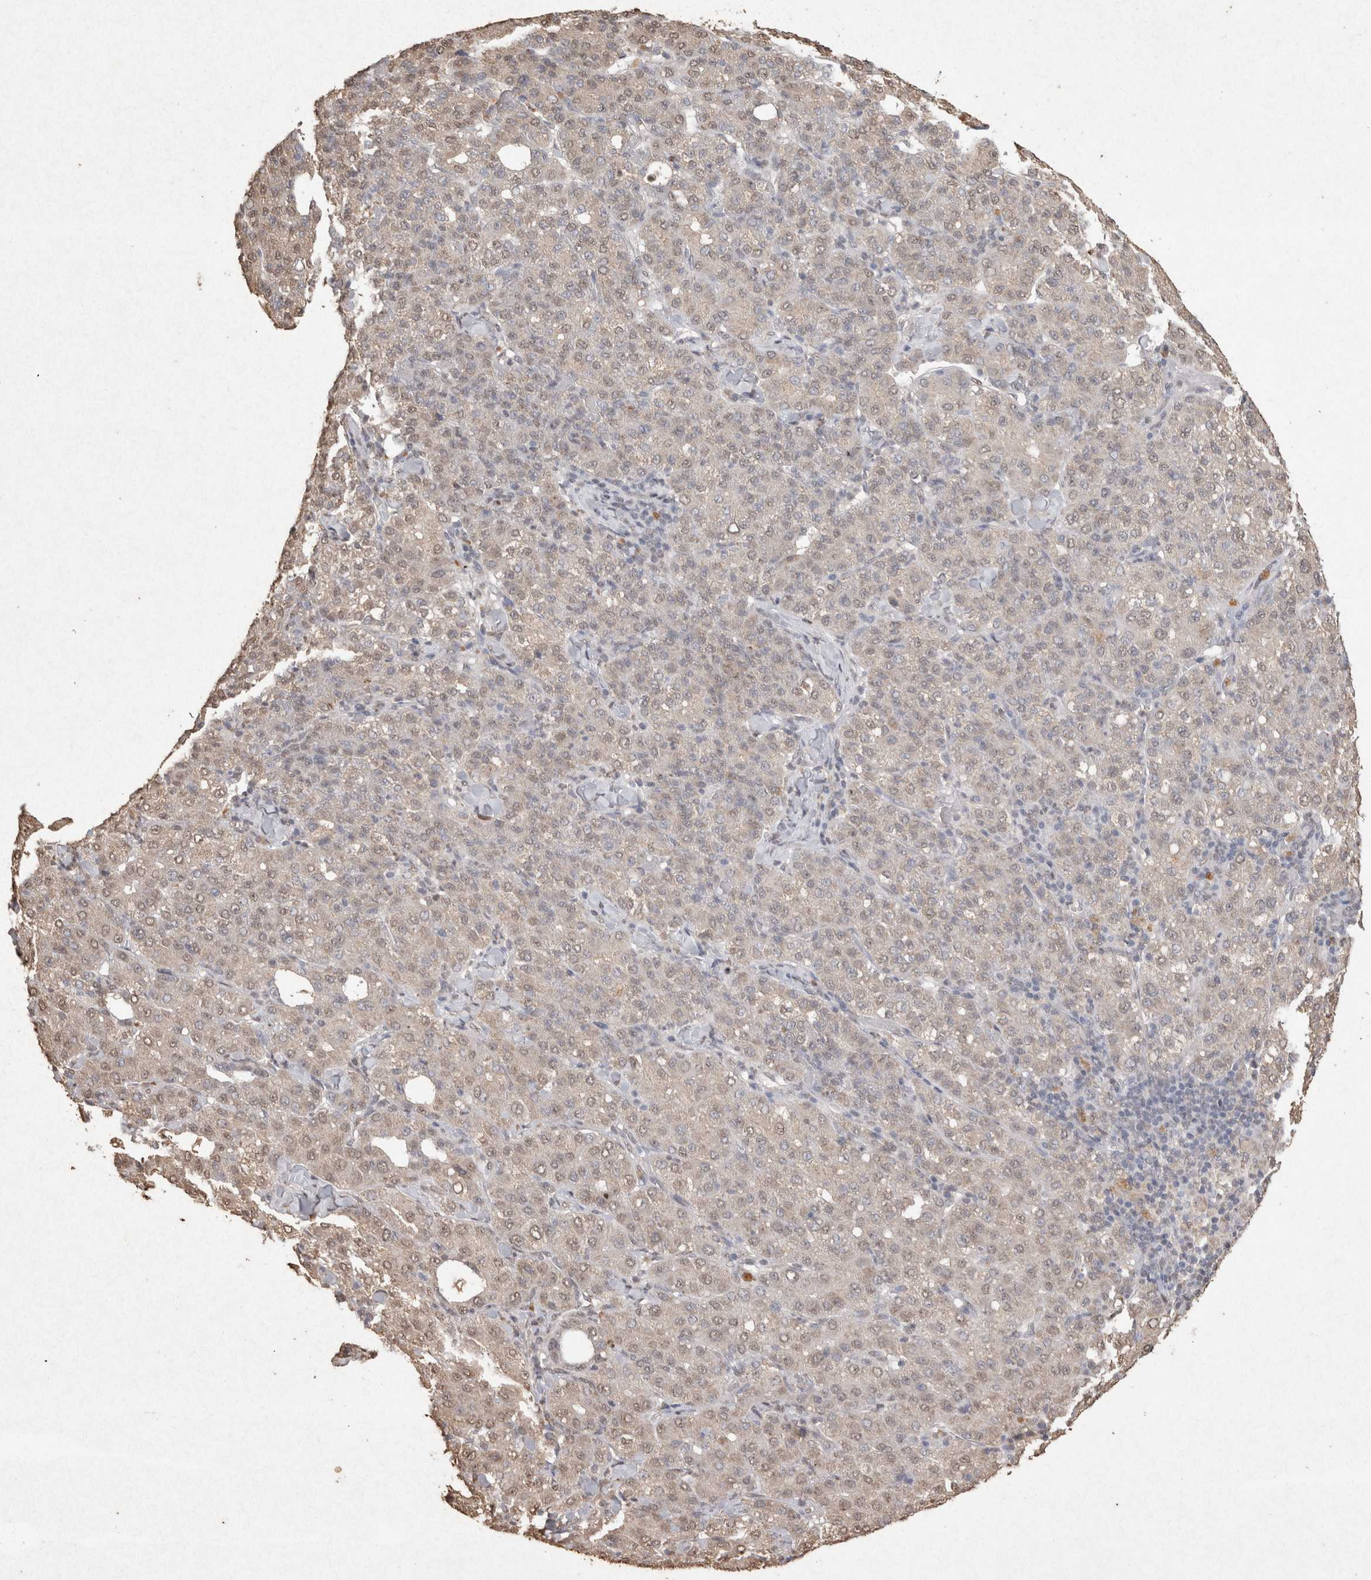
{"staining": {"intensity": "weak", "quantity": "<25%", "location": "nuclear"}, "tissue": "liver cancer", "cell_type": "Tumor cells", "image_type": "cancer", "snomed": [{"axis": "morphology", "description": "Carcinoma, Hepatocellular, NOS"}, {"axis": "topography", "description": "Liver"}], "caption": "A high-resolution micrograph shows immunohistochemistry staining of liver cancer (hepatocellular carcinoma), which demonstrates no significant expression in tumor cells. The staining is performed using DAB brown chromogen with nuclei counter-stained in using hematoxylin.", "gene": "MLX", "patient": {"sex": "male", "age": 65}}